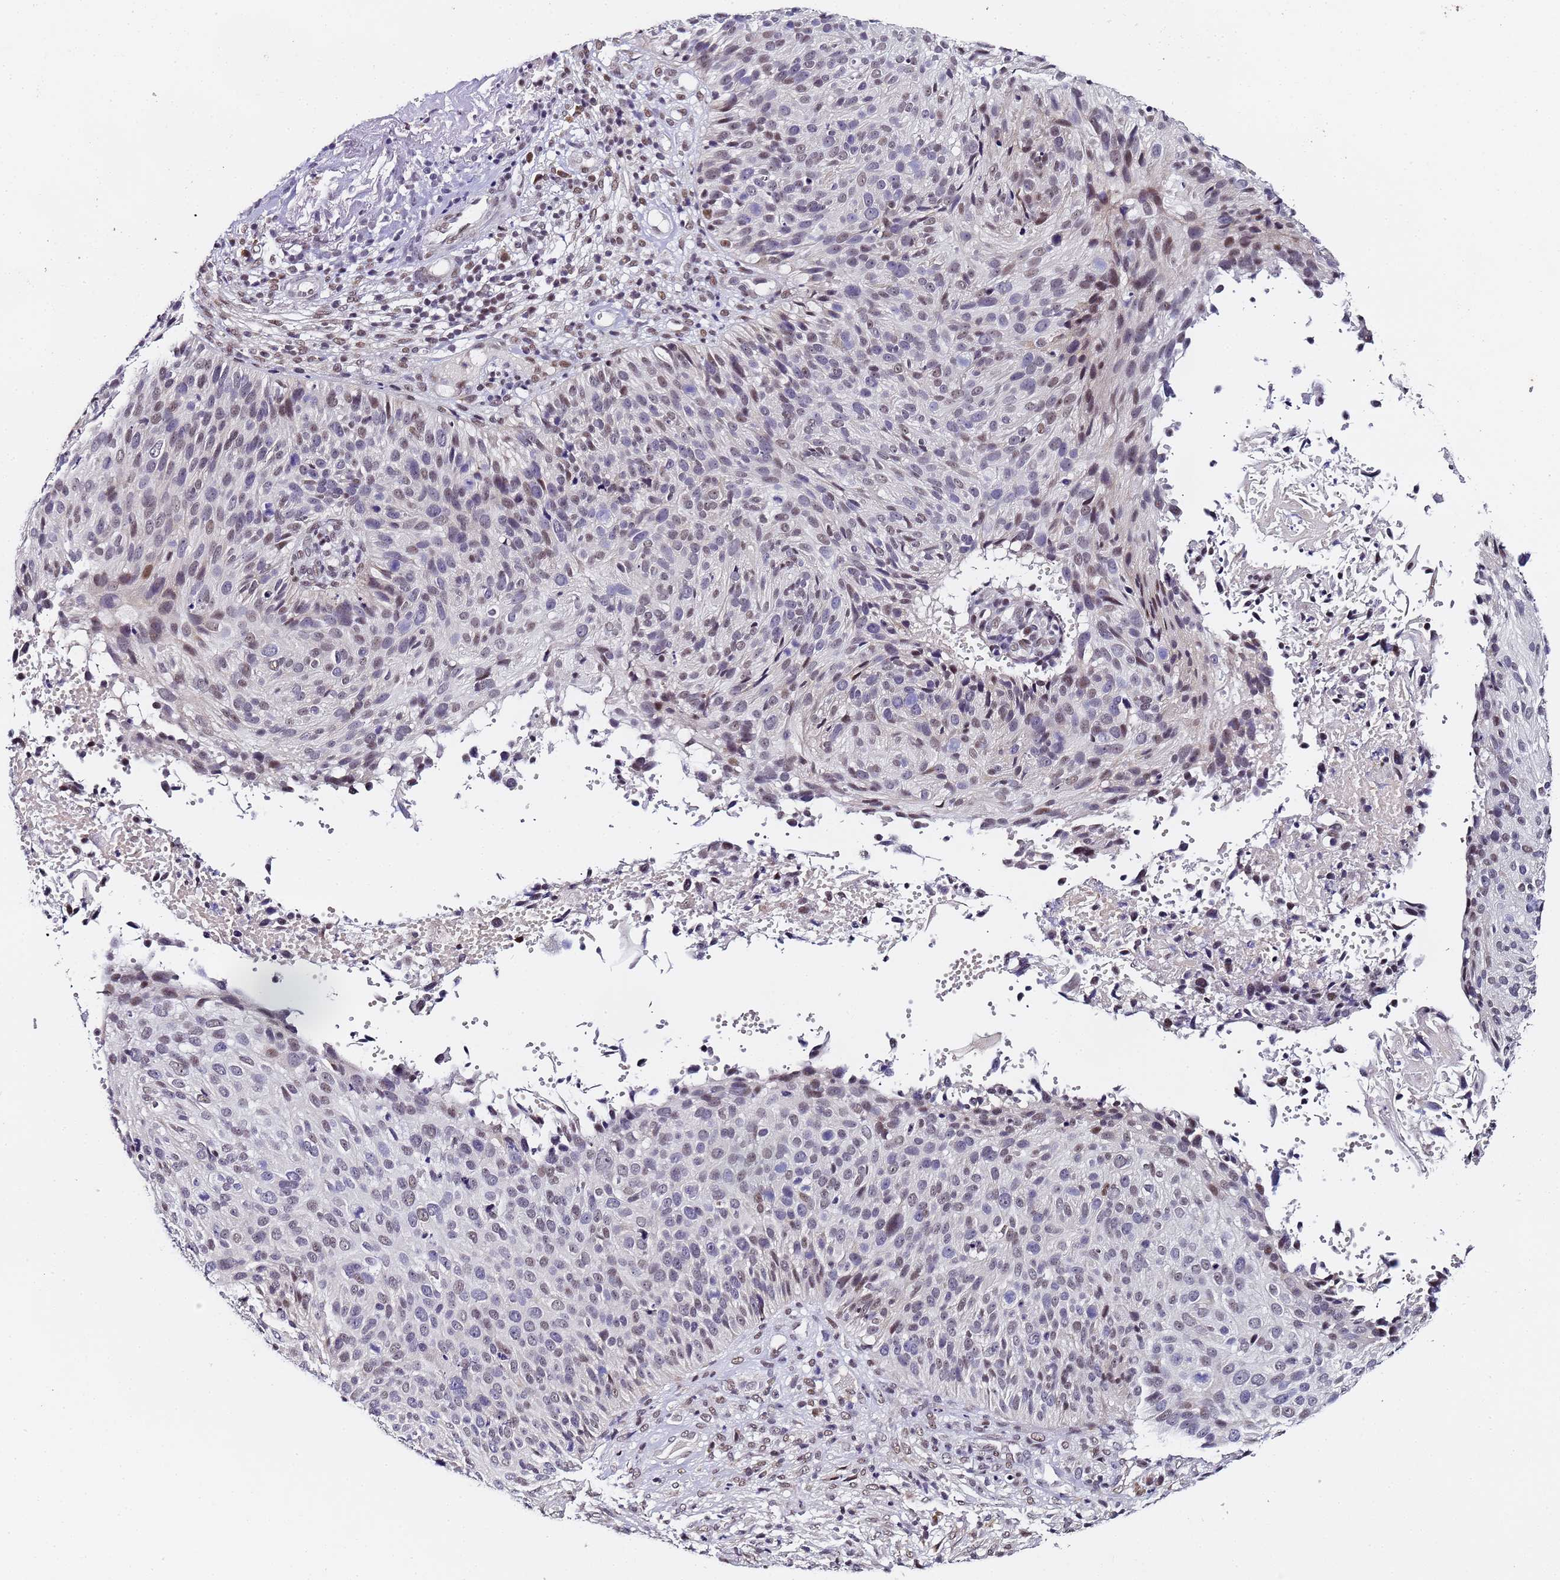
{"staining": {"intensity": "moderate", "quantity": "<25%", "location": "nuclear"}, "tissue": "cervical cancer", "cell_type": "Tumor cells", "image_type": "cancer", "snomed": [{"axis": "morphology", "description": "Squamous cell carcinoma, NOS"}, {"axis": "topography", "description": "Cervix"}], "caption": "This is a photomicrograph of immunohistochemistry staining of cervical cancer, which shows moderate staining in the nuclear of tumor cells.", "gene": "FNBP4", "patient": {"sex": "female", "age": 74}}